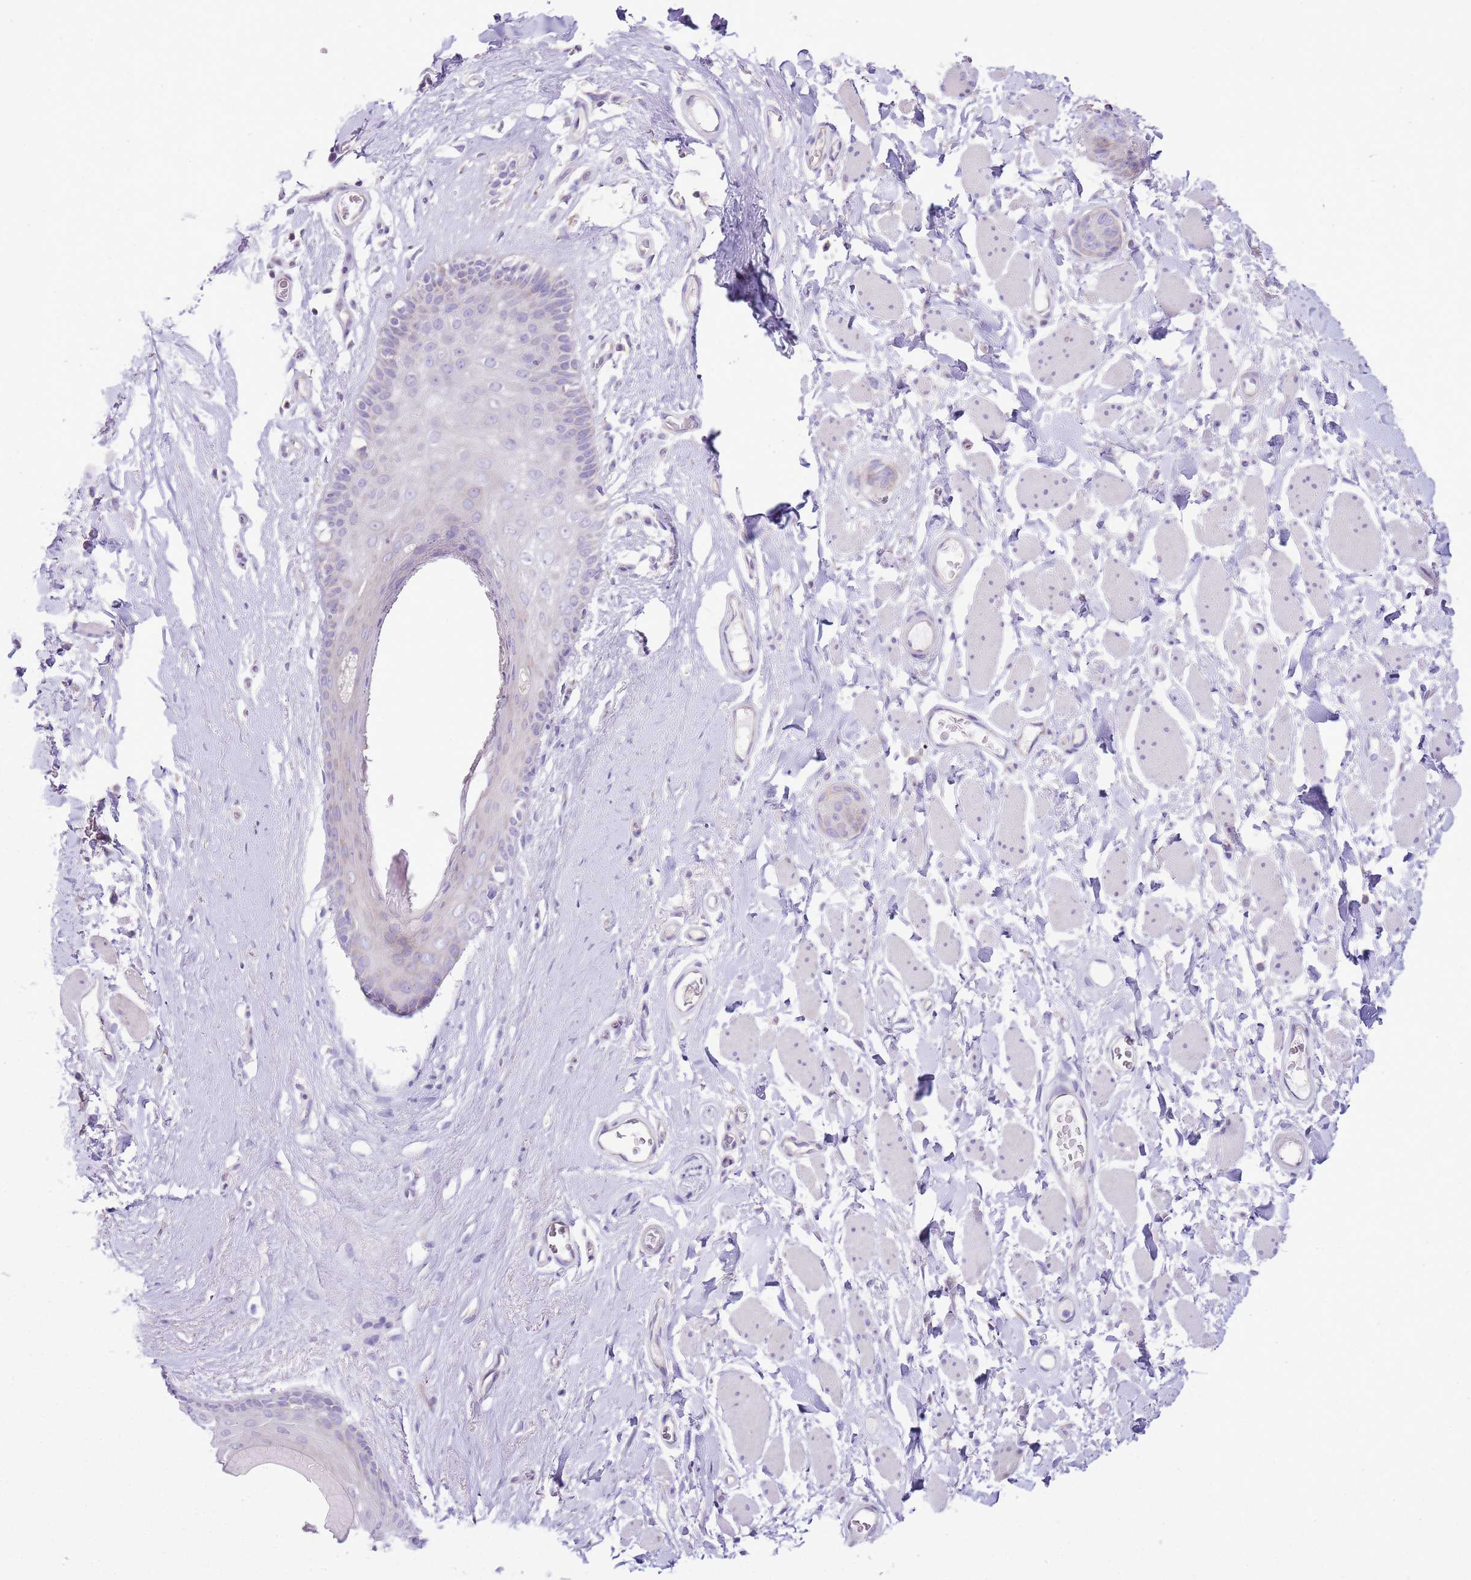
{"staining": {"intensity": "negative", "quantity": "none", "location": "none"}, "tissue": "skin cancer", "cell_type": "Tumor cells", "image_type": "cancer", "snomed": [{"axis": "morphology", "description": "Squamous cell carcinoma, NOS"}, {"axis": "topography", "description": "Skin"}, {"axis": "topography", "description": "Vulva"}], "caption": "Human squamous cell carcinoma (skin) stained for a protein using immunohistochemistry (IHC) demonstrates no positivity in tumor cells.", "gene": "OAZ2", "patient": {"sex": "female", "age": 85}}